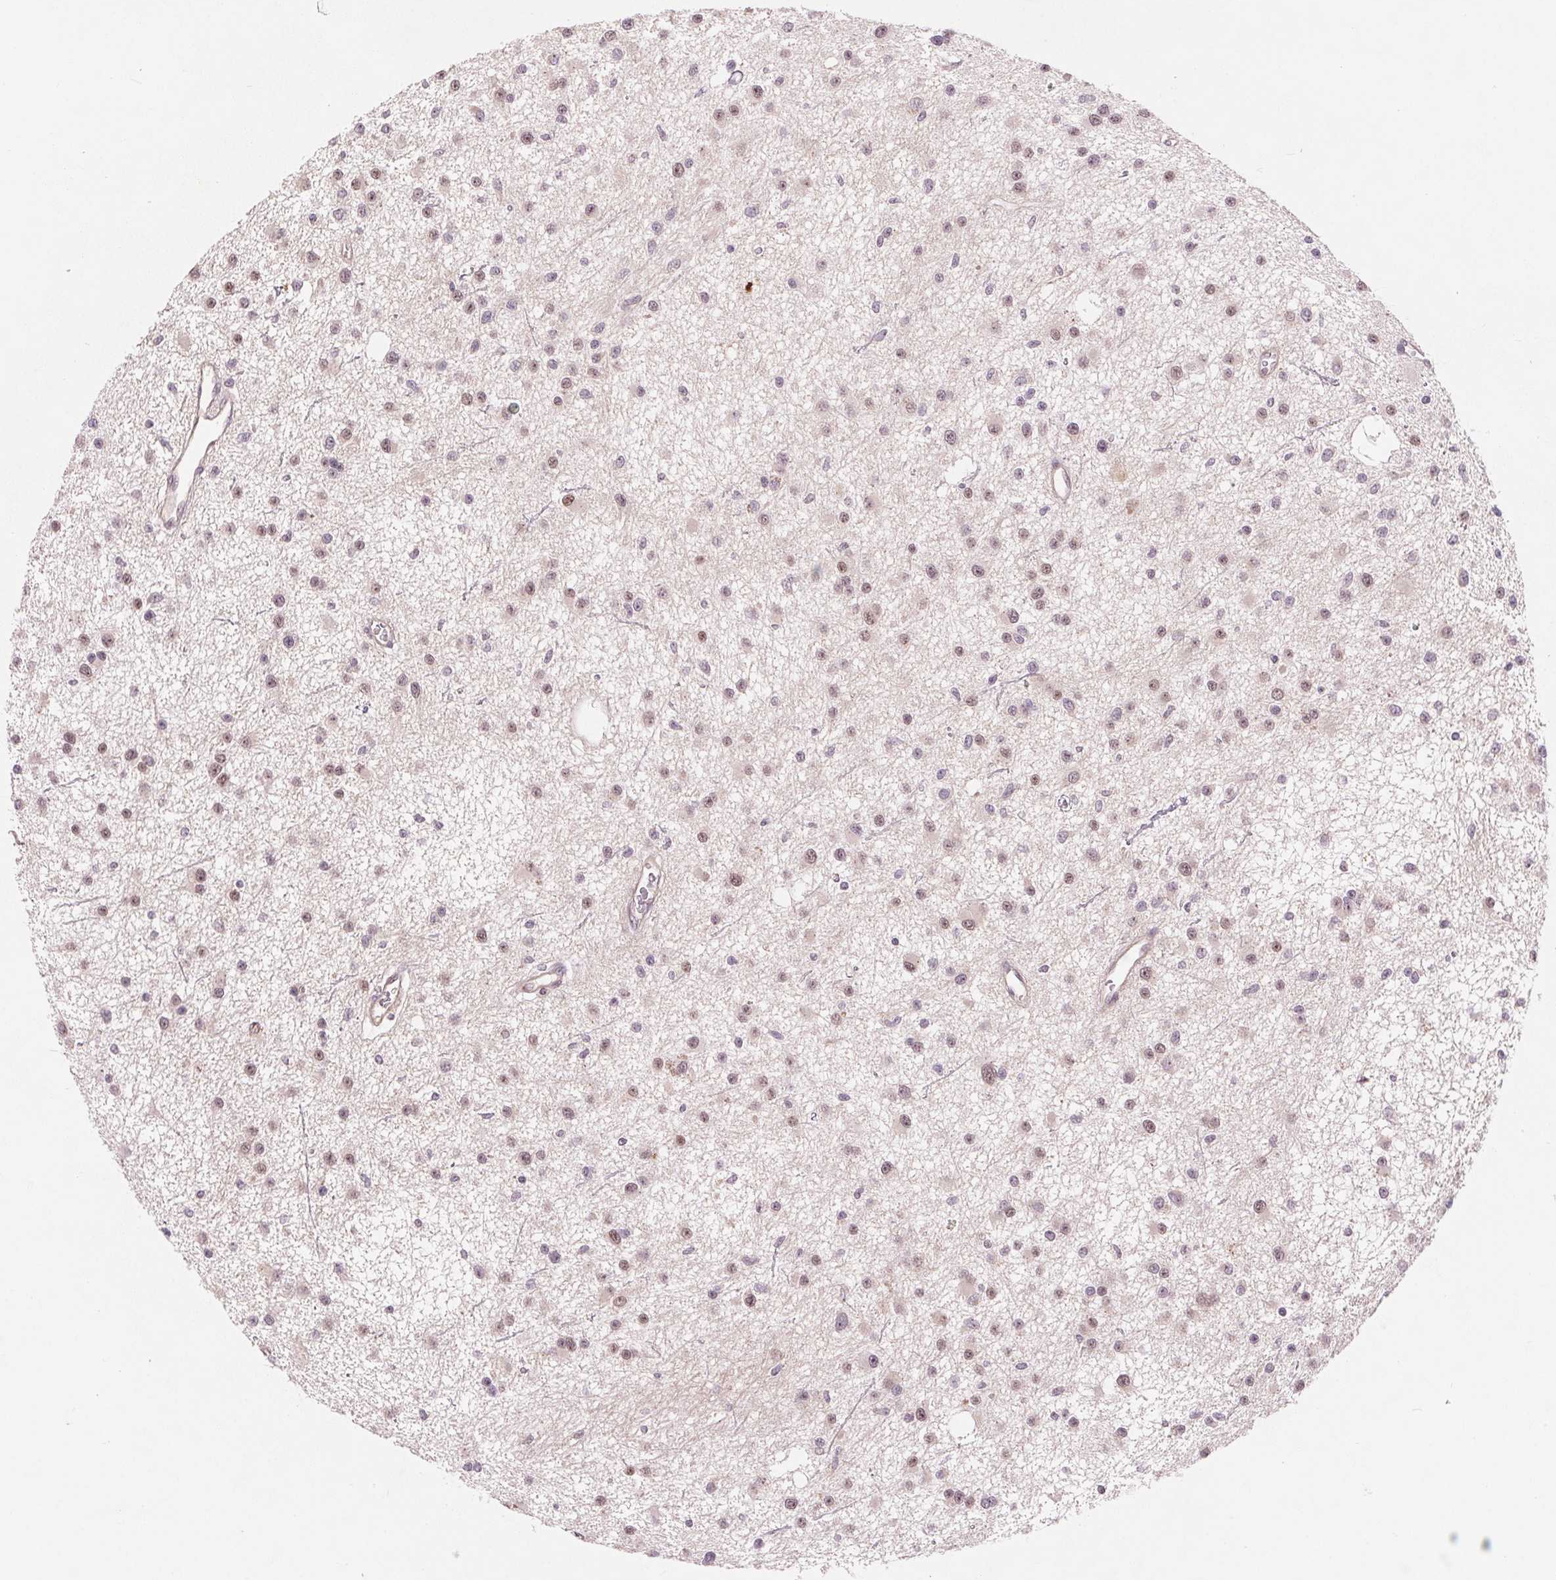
{"staining": {"intensity": "weak", "quantity": "25%-75%", "location": "nuclear"}, "tissue": "glioma", "cell_type": "Tumor cells", "image_type": "cancer", "snomed": [{"axis": "morphology", "description": "Glioma, malignant, Low grade"}, {"axis": "topography", "description": "Brain"}], "caption": "Immunohistochemical staining of human malignant glioma (low-grade) reveals low levels of weak nuclear protein staining in about 25%-75% of tumor cells.", "gene": "RANBP3L", "patient": {"sex": "male", "age": 43}}